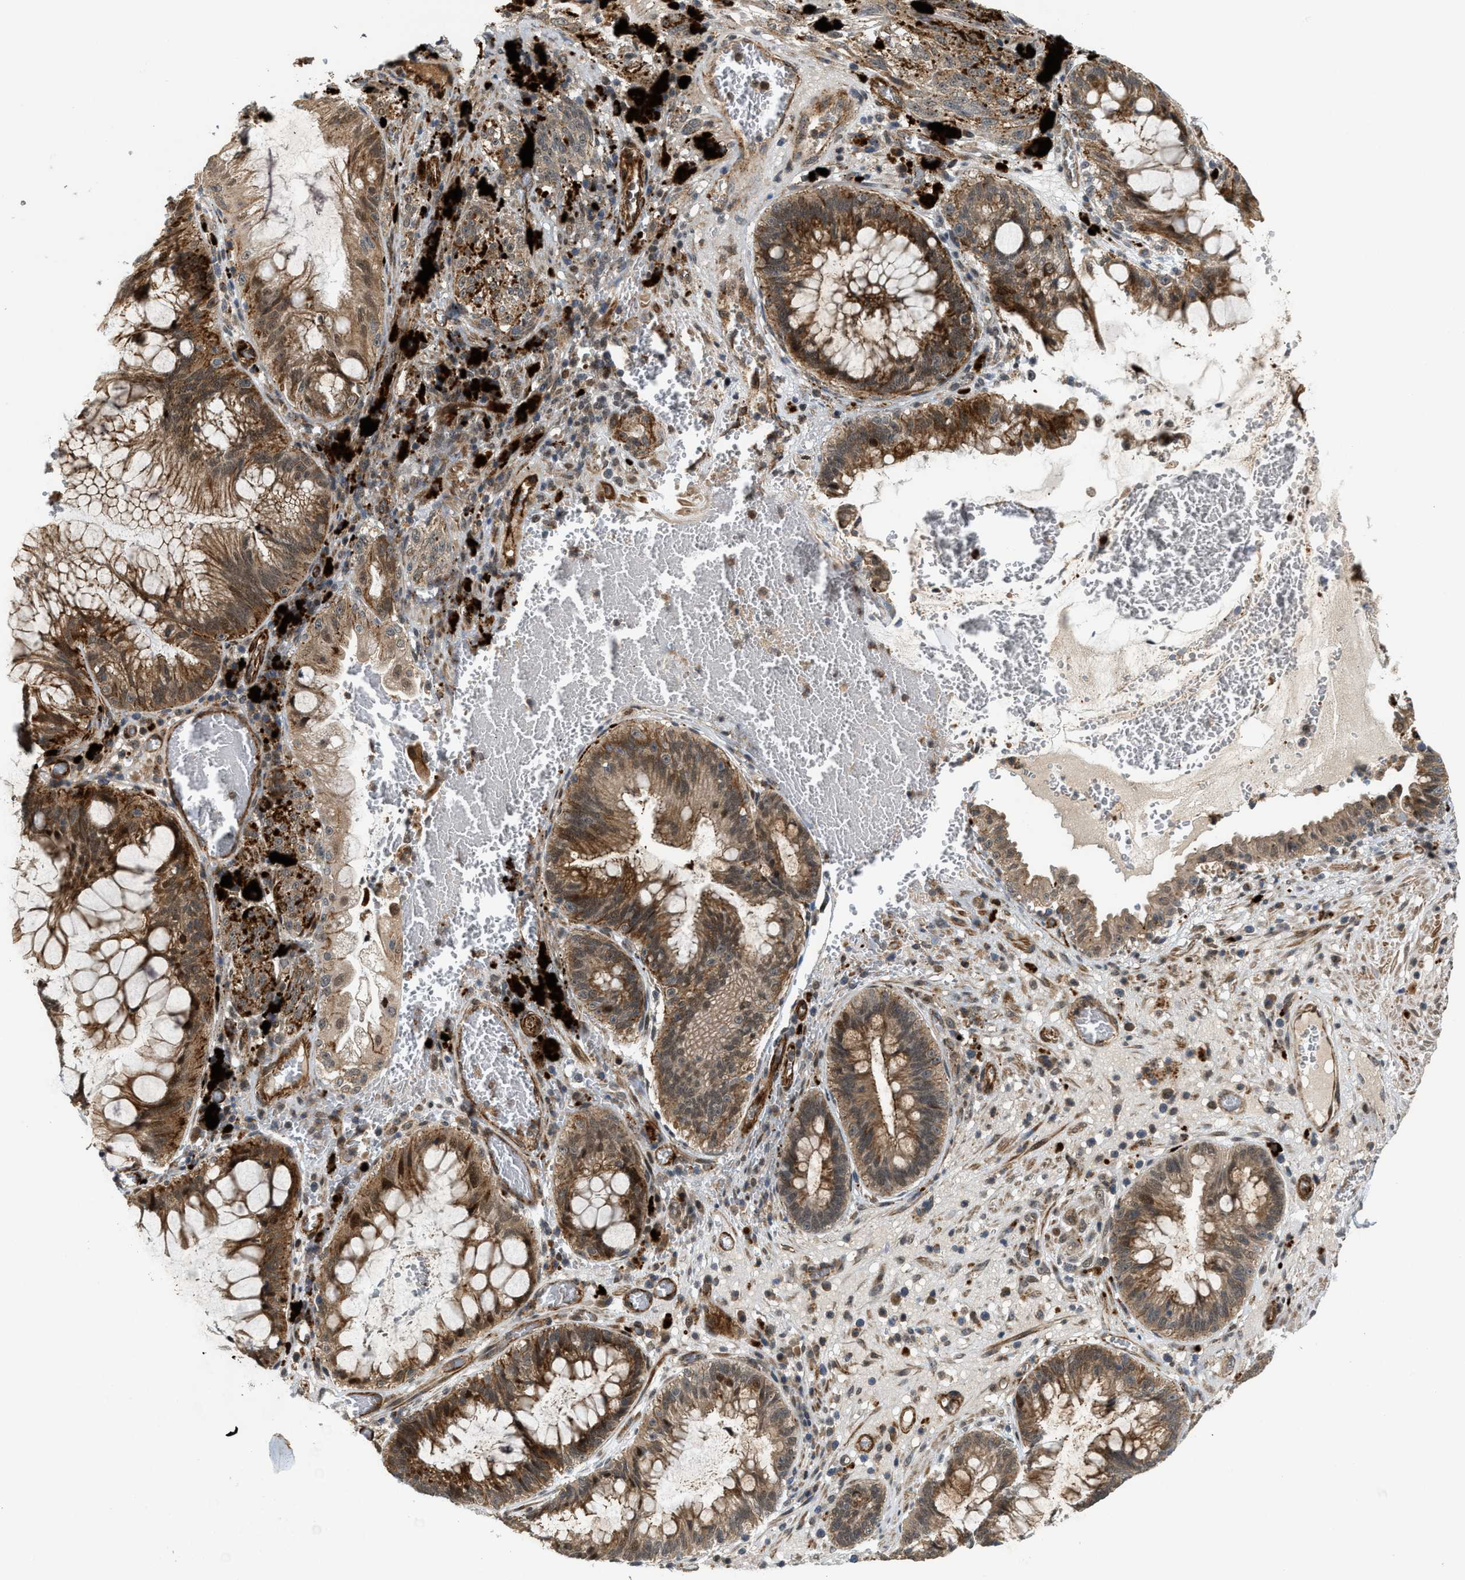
{"staining": {"intensity": "moderate", "quantity": ">75%", "location": "cytoplasmic/membranous"}, "tissue": "melanoma", "cell_type": "Tumor cells", "image_type": "cancer", "snomed": [{"axis": "morphology", "description": "Malignant melanoma, NOS"}, {"axis": "topography", "description": "Rectum"}], "caption": "Approximately >75% of tumor cells in malignant melanoma show moderate cytoplasmic/membranous protein staining as visualized by brown immunohistochemical staining.", "gene": "DPF2", "patient": {"sex": "female", "age": 81}}